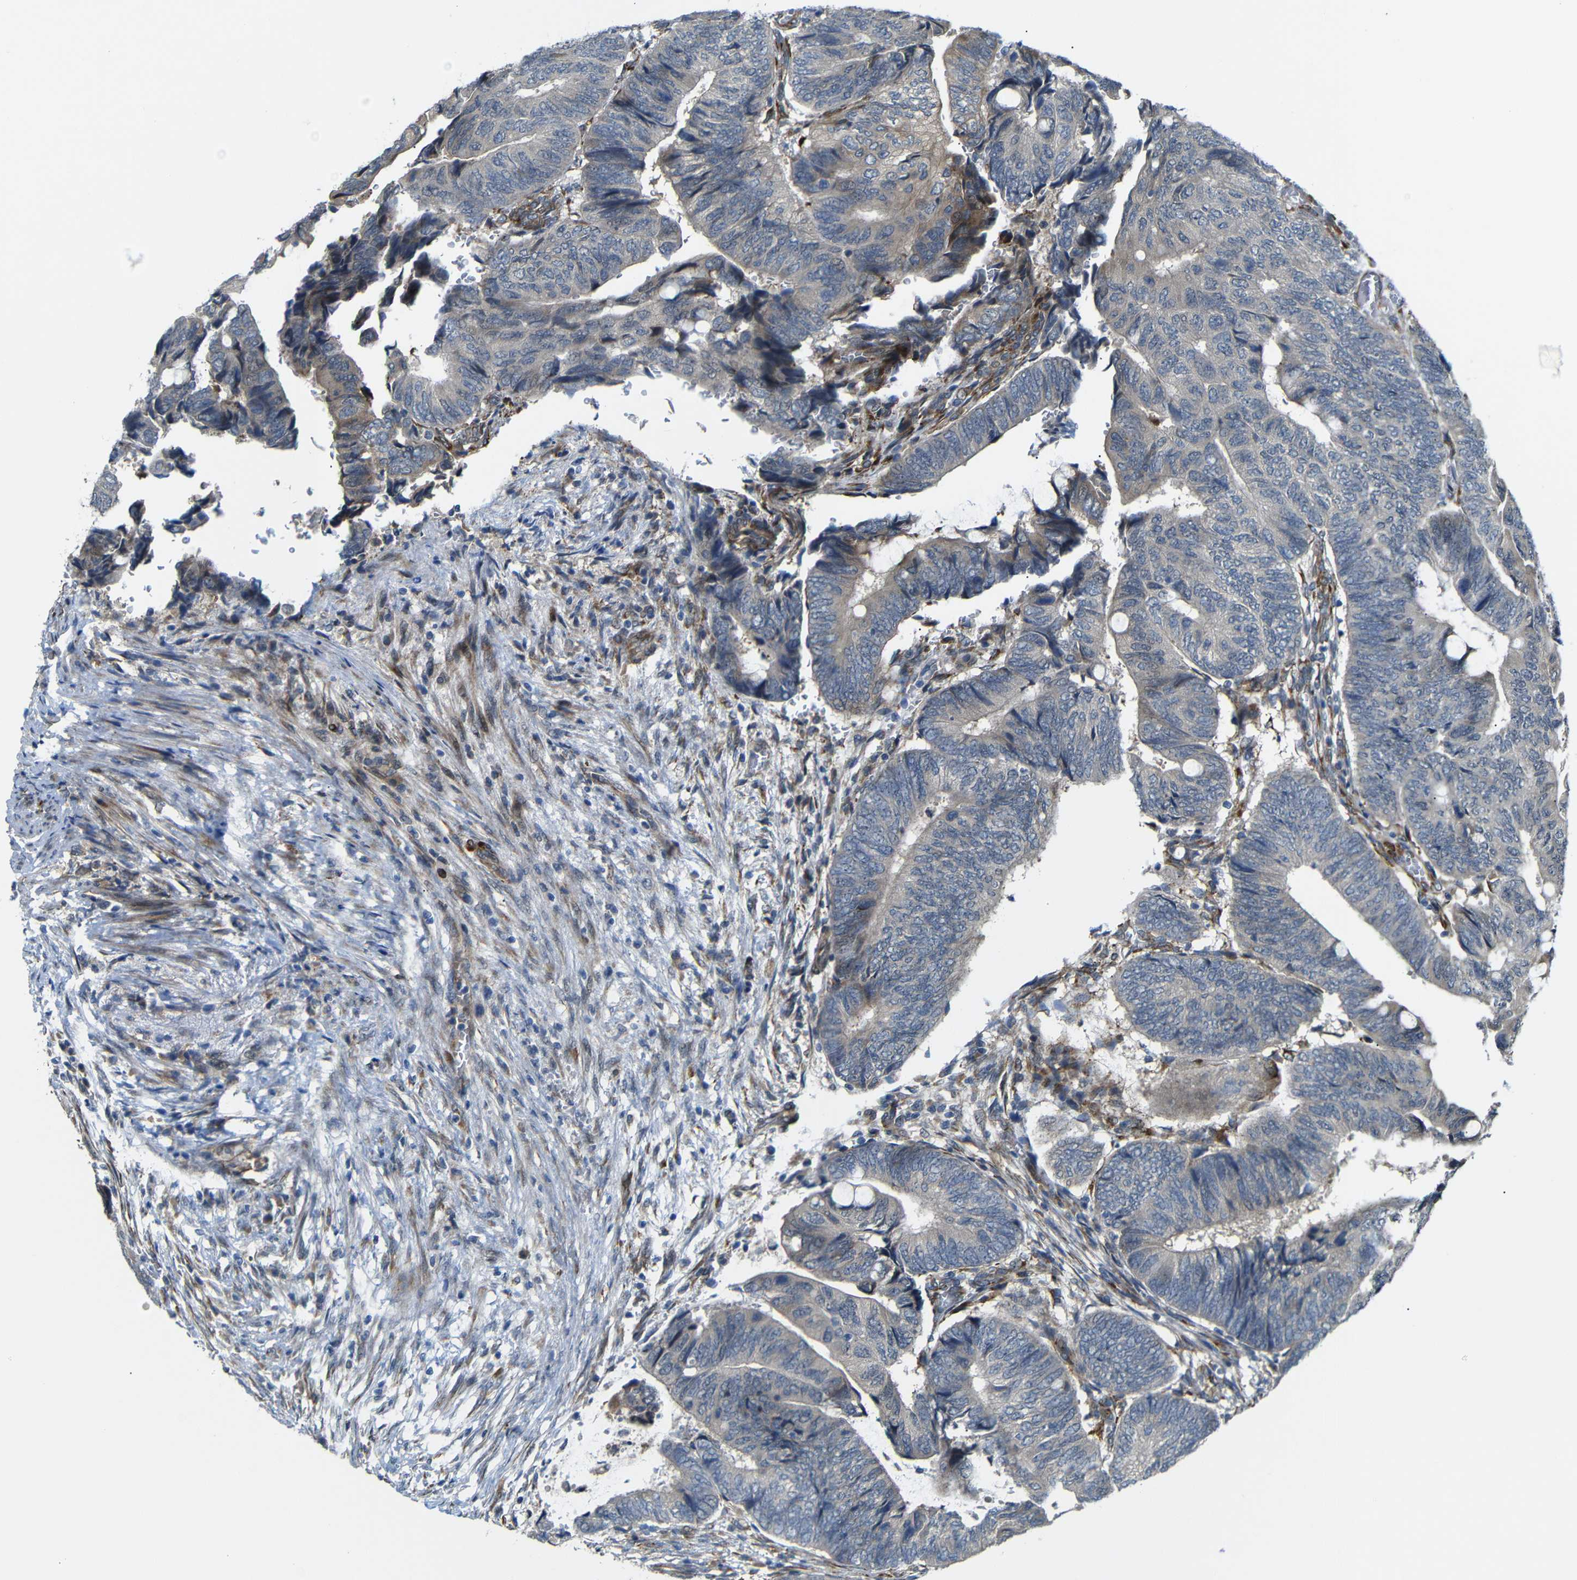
{"staining": {"intensity": "negative", "quantity": "none", "location": "none"}, "tissue": "colorectal cancer", "cell_type": "Tumor cells", "image_type": "cancer", "snomed": [{"axis": "morphology", "description": "Normal tissue, NOS"}, {"axis": "morphology", "description": "Adenocarcinoma, NOS"}, {"axis": "topography", "description": "Rectum"}, {"axis": "topography", "description": "Peripheral nerve tissue"}], "caption": "IHC photomicrograph of neoplastic tissue: colorectal cancer (adenocarcinoma) stained with DAB demonstrates no significant protein expression in tumor cells. The staining was performed using DAB to visualize the protein expression in brown, while the nuclei were stained in blue with hematoxylin (Magnification: 20x).", "gene": "P3H2", "patient": {"sex": "male", "age": 92}}